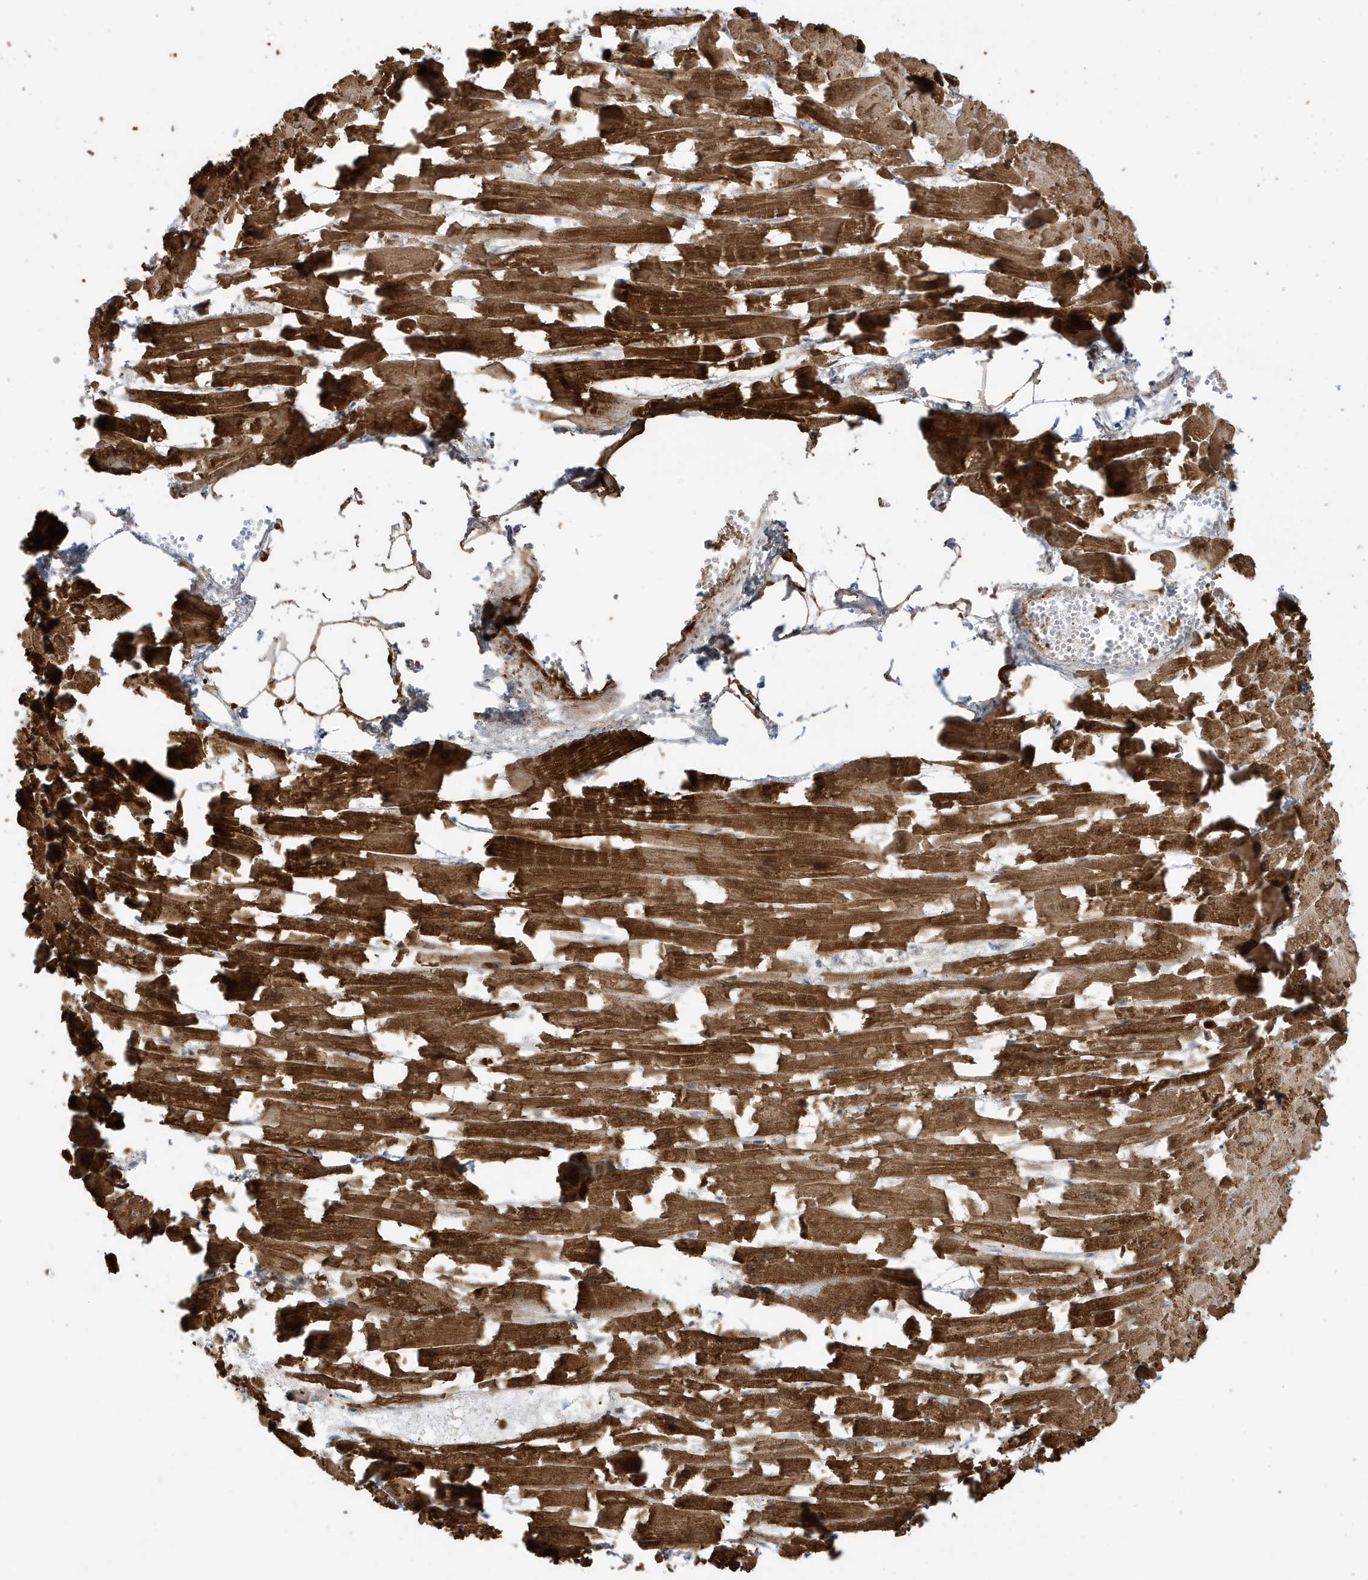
{"staining": {"intensity": "strong", "quantity": ">75%", "location": "cytoplasmic/membranous"}, "tissue": "heart muscle", "cell_type": "Cardiomyocytes", "image_type": "normal", "snomed": [{"axis": "morphology", "description": "Normal tissue, NOS"}, {"axis": "topography", "description": "Heart"}], "caption": "Immunohistochemical staining of benign human heart muscle demonstrates >75% levels of strong cytoplasmic/membranous protein positivity in approximately >75% of cardiomyocytes.", "gene": "IFT57", "patient": {"sex": "female", "age": 64}}